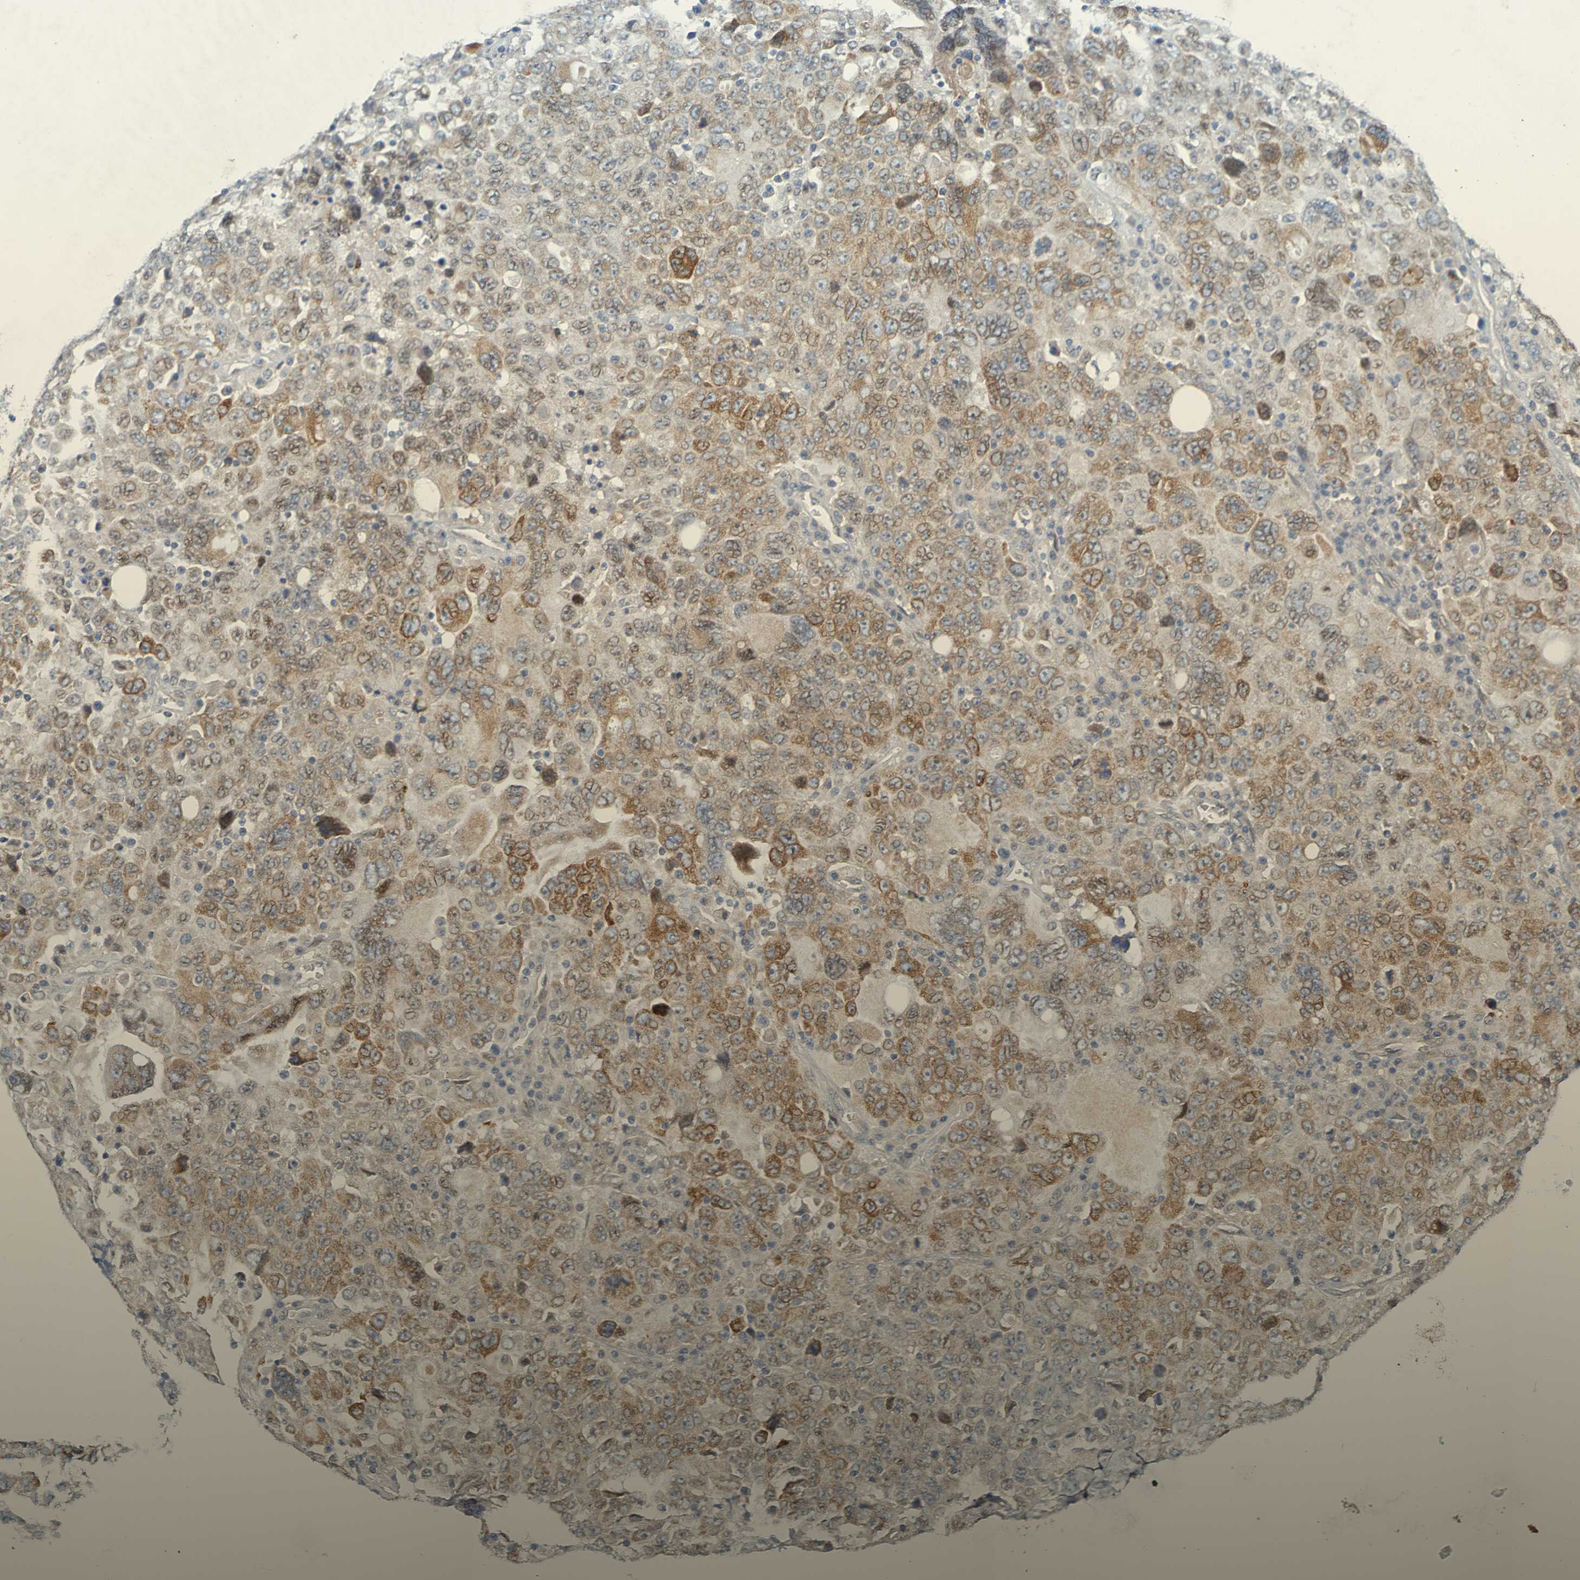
{"staining": {"intensity": "moderate", "quantity": ">75%", "location": "nuclear"}, "tissue": "ovarian cancer", "cell_type": "Tumor cells", "image_type": "cancer", "snomed": [{"axis": "morphology", "description": "Carcinoma, endometroid"}, {"axis": "topography", "description": "Ovary"}], "caption": "Immunohistochemistry histopathology image of neoplastic tissue: human endometroid carcinoma (ovarian) stained using immunohistochemistry (IHC) shows medium levels of moderate protein expression localized specifically in the nuclear of tumor cells, appearing as a nuclear brown color.", "gene": "MAG", "patient": {"sex": "female", "age": 62}}